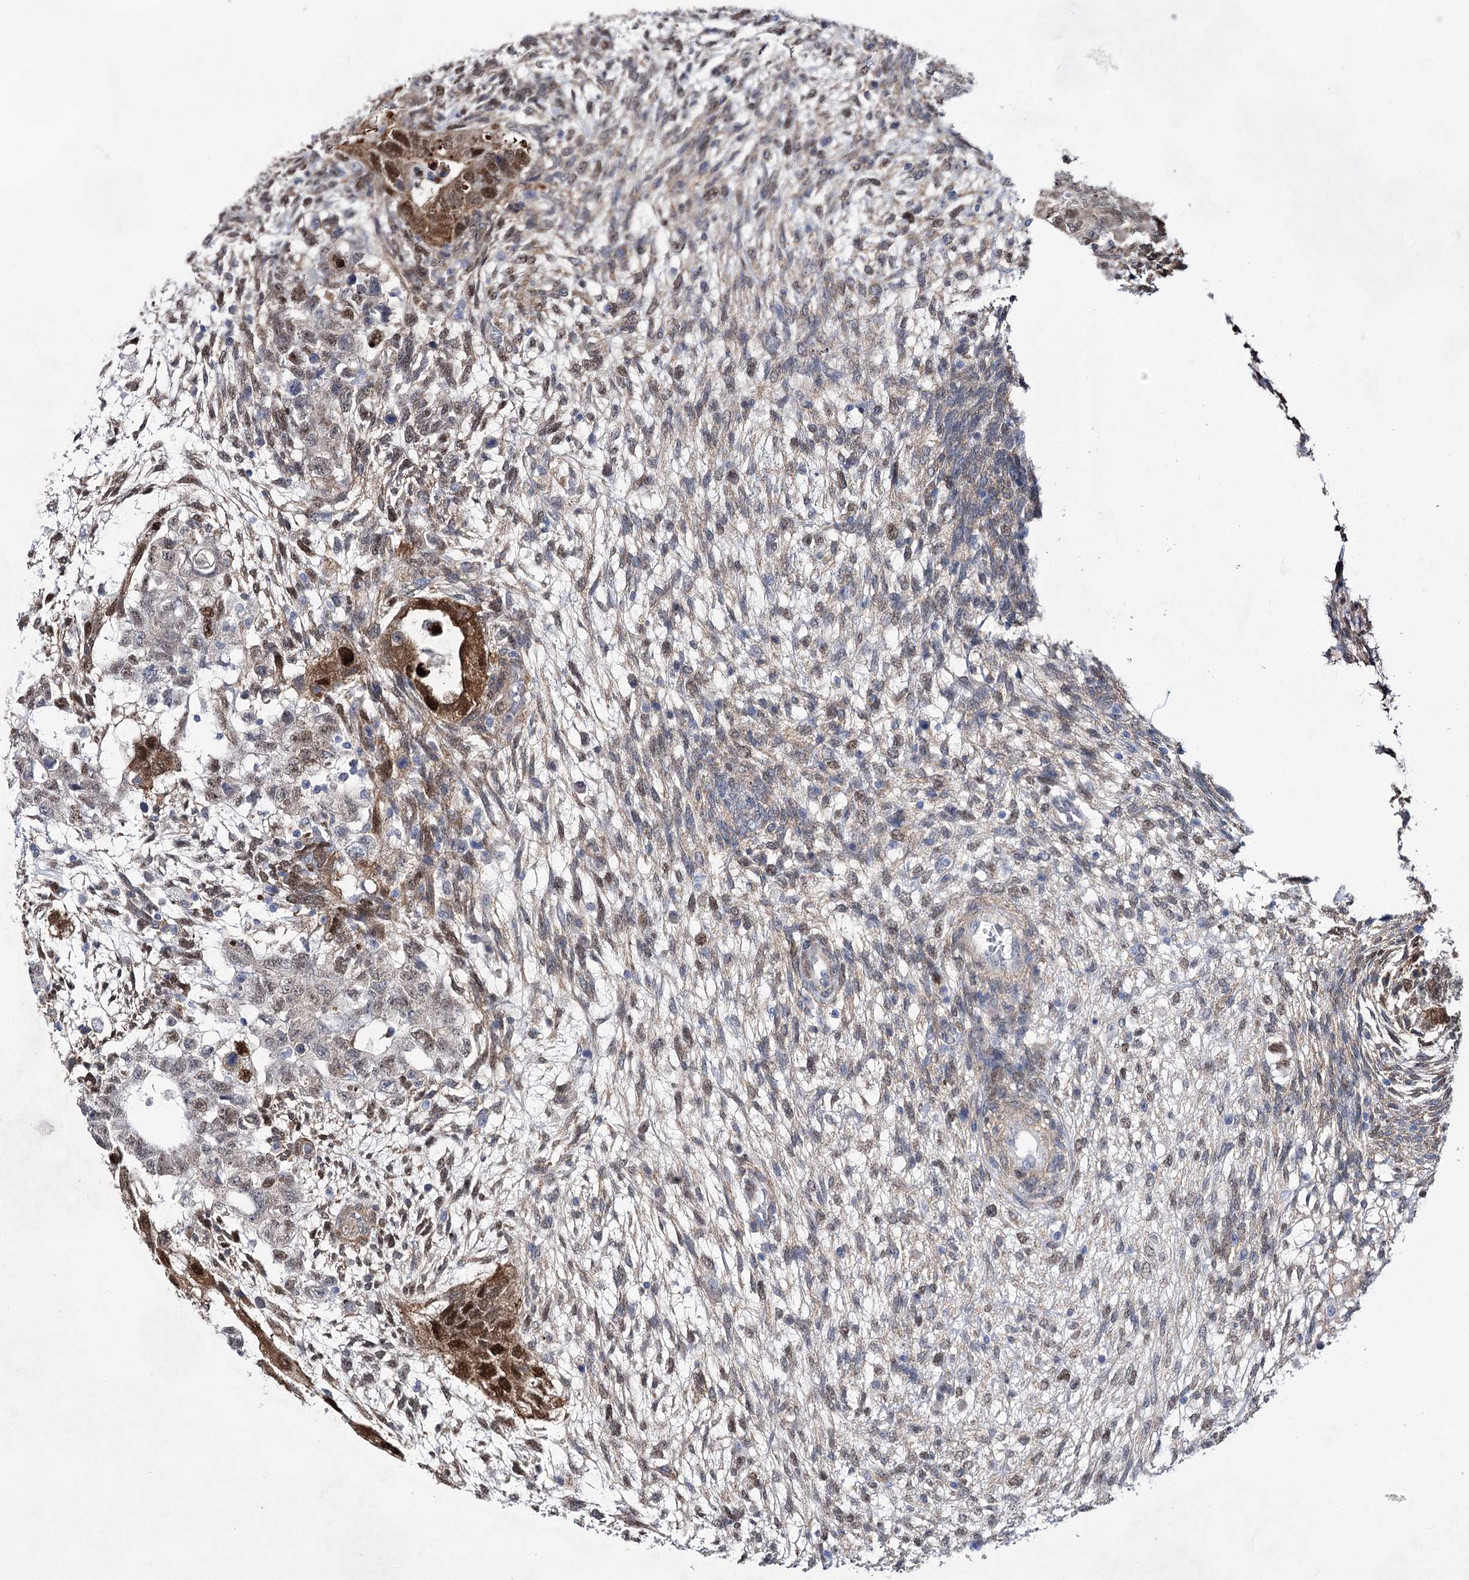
{"staining": {"intensity": "strong", "quantity": "25%-75%", "location": "cytoplasmic/membranous,nuclear"}, "tissue": "testis cancer", "cell_type": "Tumor cells", "image_type": "cancer", "snomed": [{"axis": "morphology", "description": "Normal tissue, NOS"}, {"axis": "morphology", "description": "Carcinoma, Embryonal, NOS"}, {"axis": "topography", "description": "Testis"}], "caption": "The histopathology image reveals staining of embryonal carcinoma (testis), revealing strong cytoplasmic/membranous and nuclear protein expression (brown color) within tumor cells. (IHC, brightfield microscopy, high magnification).", "gene": "UGDH", "patient": {"sex": "male", "age": 36}}